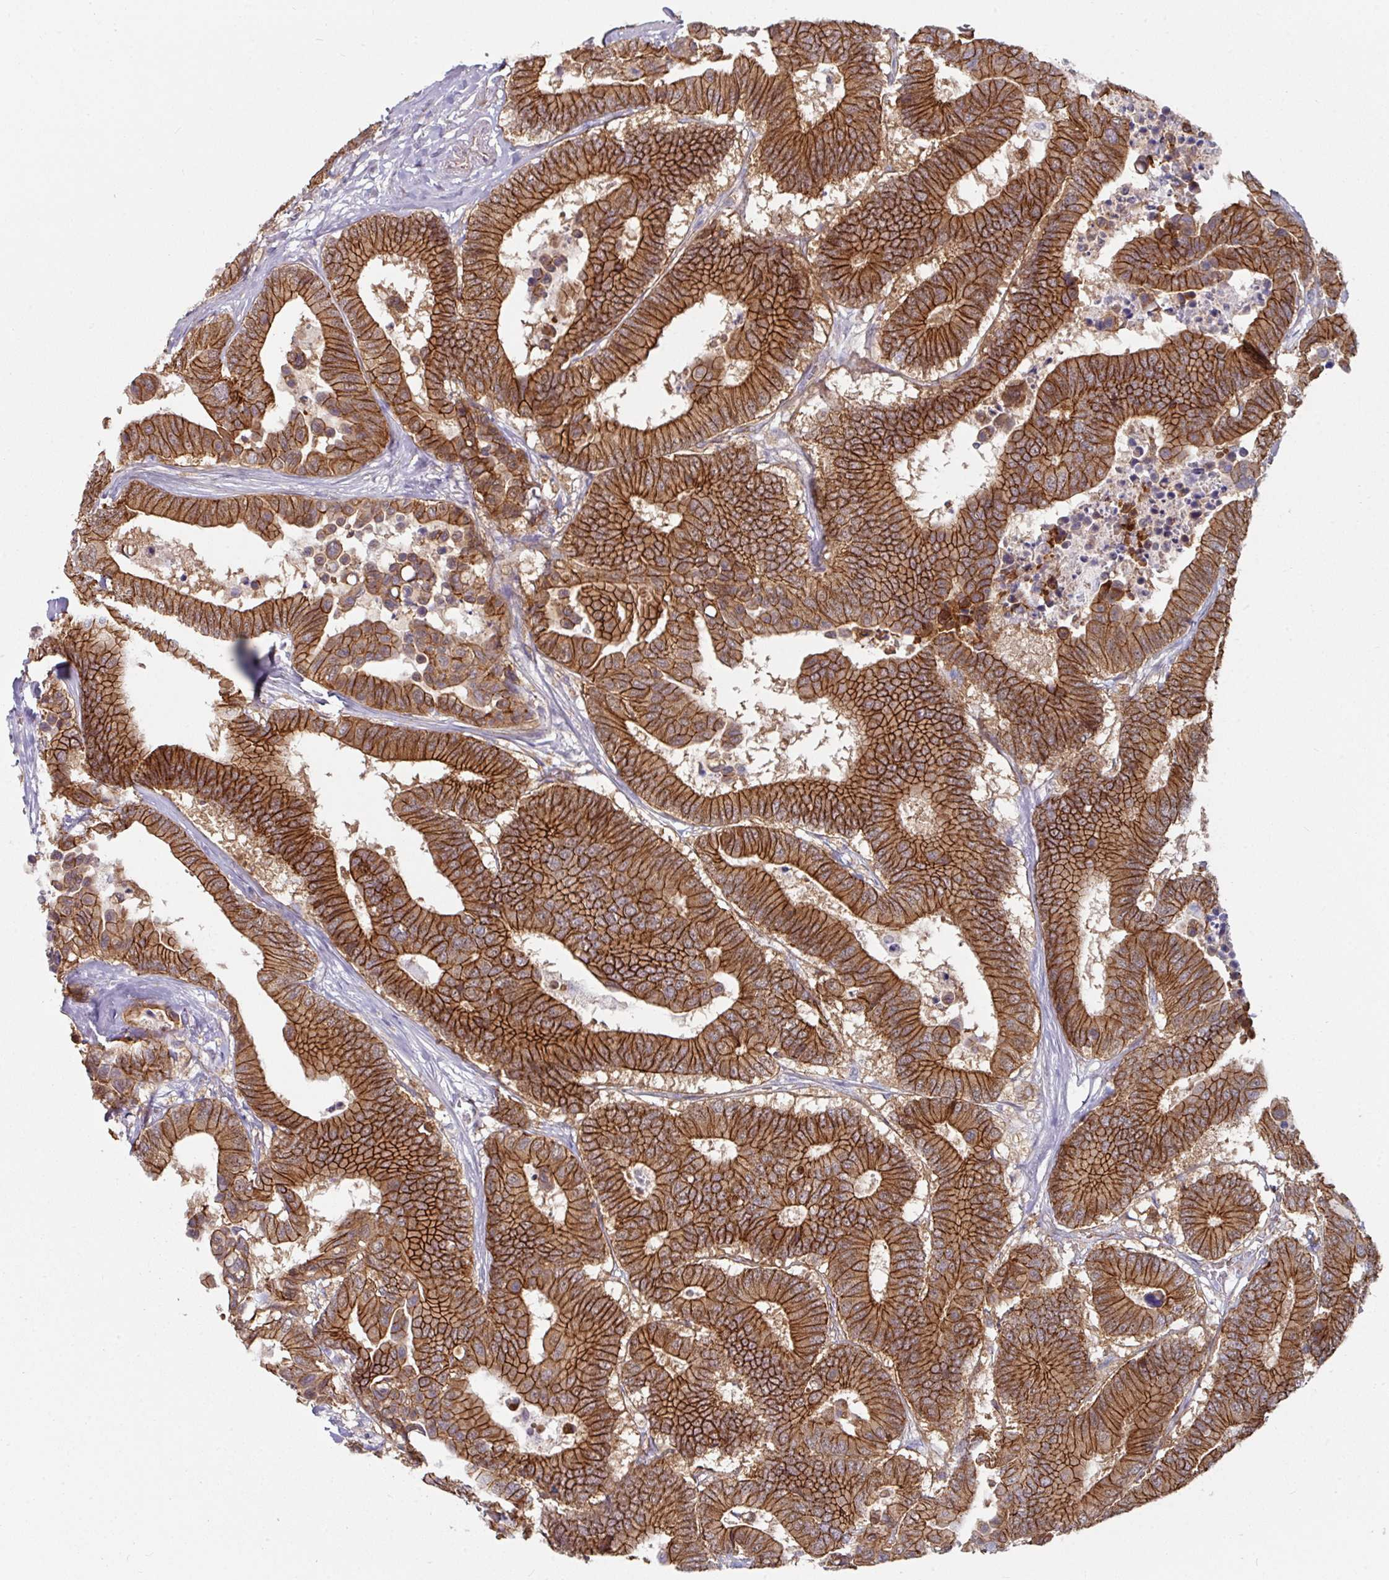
{"staining": {"intensity": "strong", "quantity": ">75%", "location": "cytoplasmic/membranous"}, "tissue": "colorectal cancer", "cell_type": "Tumor cells", "image_type": "cancer", "snomed": [{"axis": "morphology", "description": "Normal tissue, NOS"}, {"axis": "morphology", "description": "Adenocarcinoma, NOS"}, {"axis": "topography", "description": "Colon"}], "caption": "Adenocarcinoma (colorectal) stained for a protein (brown) demonstrates strong cytoplasmic/membranous positive expression in approximately >75% of tumor cells.", "gene": "JUP", "patient": {"sex": "male", "age": 82}}